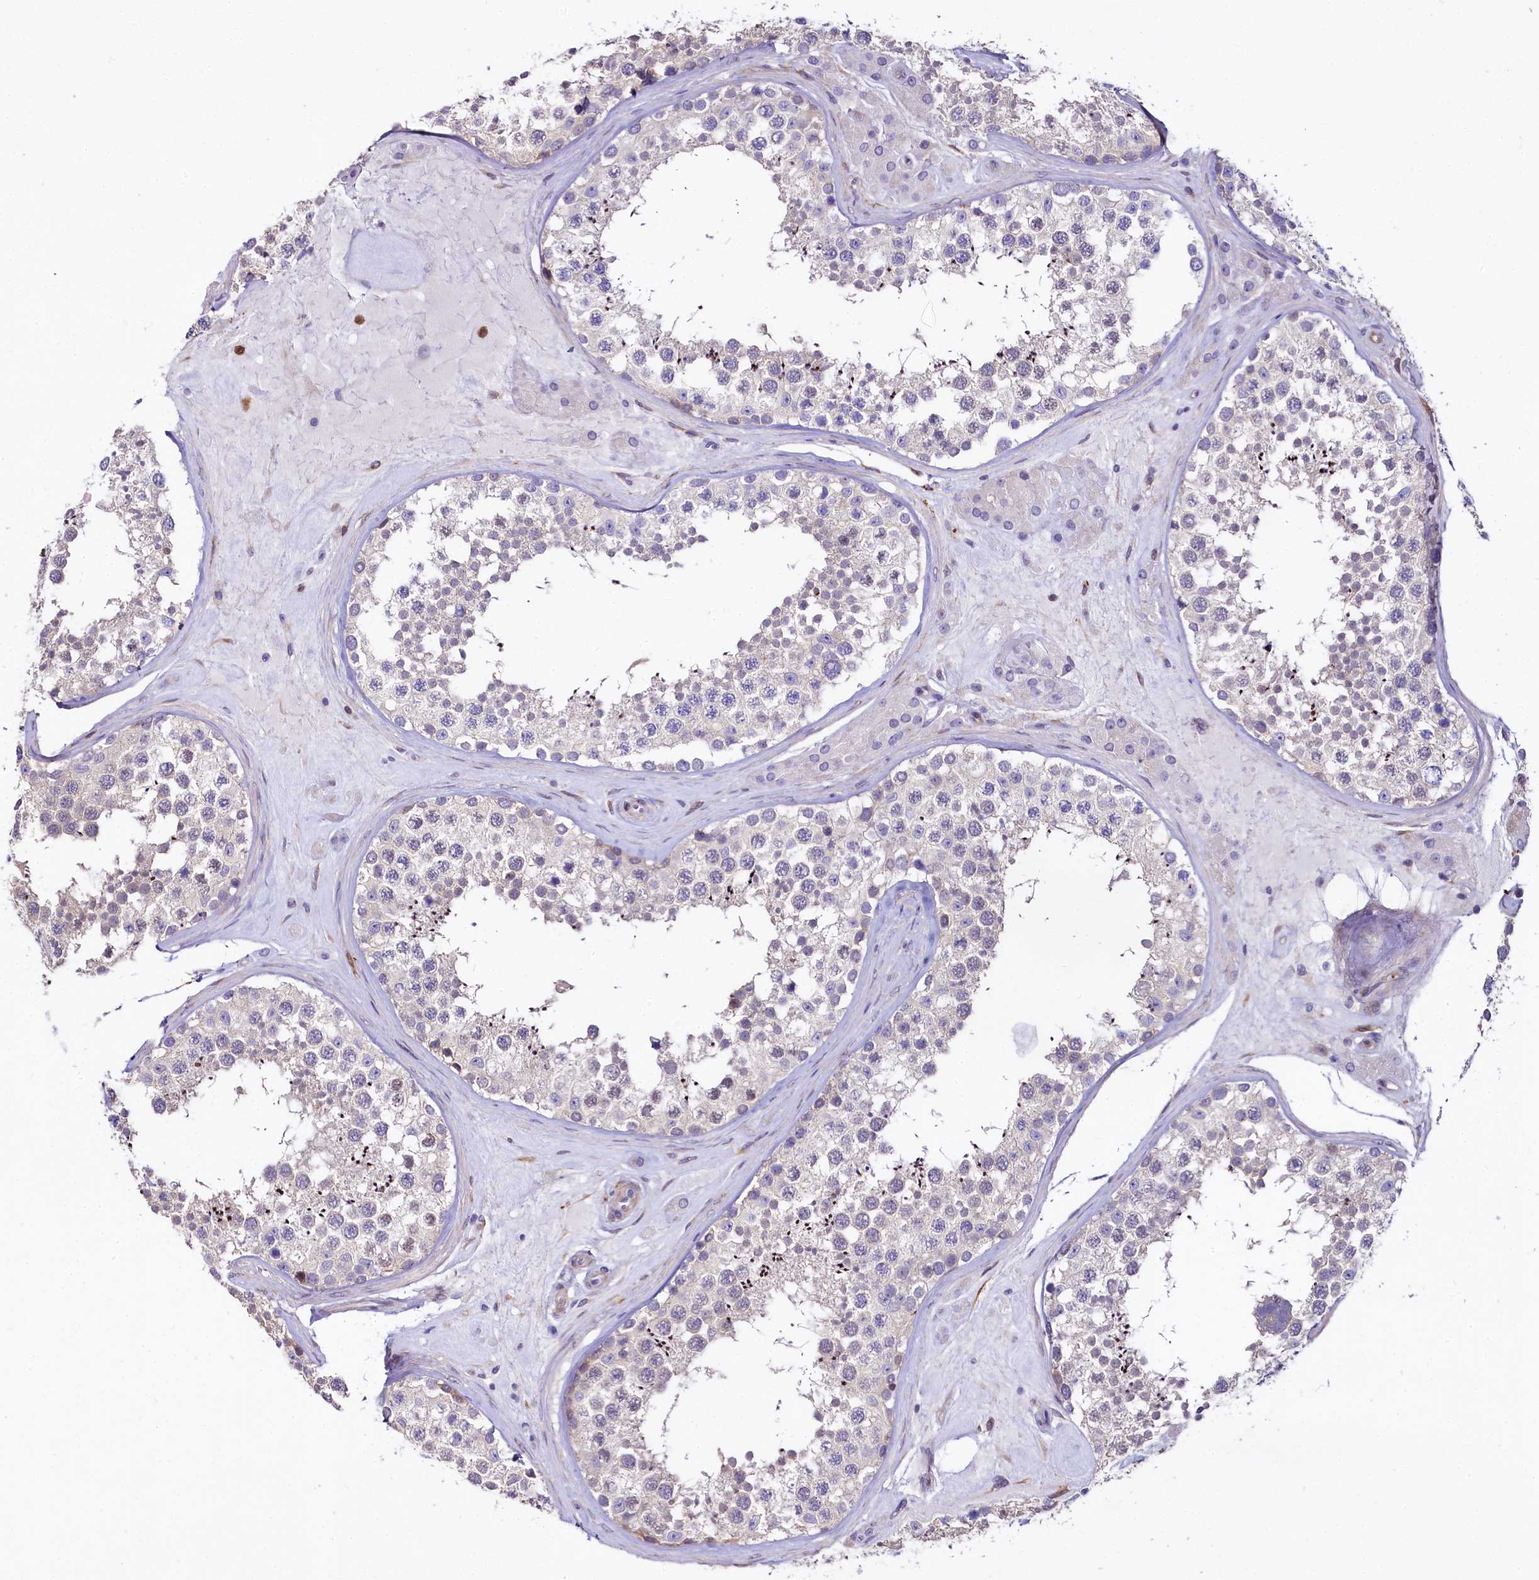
{"staining": {"intensity": "weak", "quantity": "<25%", "location": "cytoplasmic/membranous"}, "tissue": "testis", "cell_type": "Cells in seminiferous ducts", "image_type": "normal", "snomed": [{"axis": "morphology", "description": "Normal tissue, NOS"}, {"axis": "topography", "description": "Testis"}], "caption": "A micrograph of human testis is negative for staining in cells in seminiferous ducts. (DAB (3,3'-diaminobenzidine) immunohistochemistry with hematoxylin counter stain).", "gene": "FCHSD2", "patient": {"sex": "male", "age": 46}}